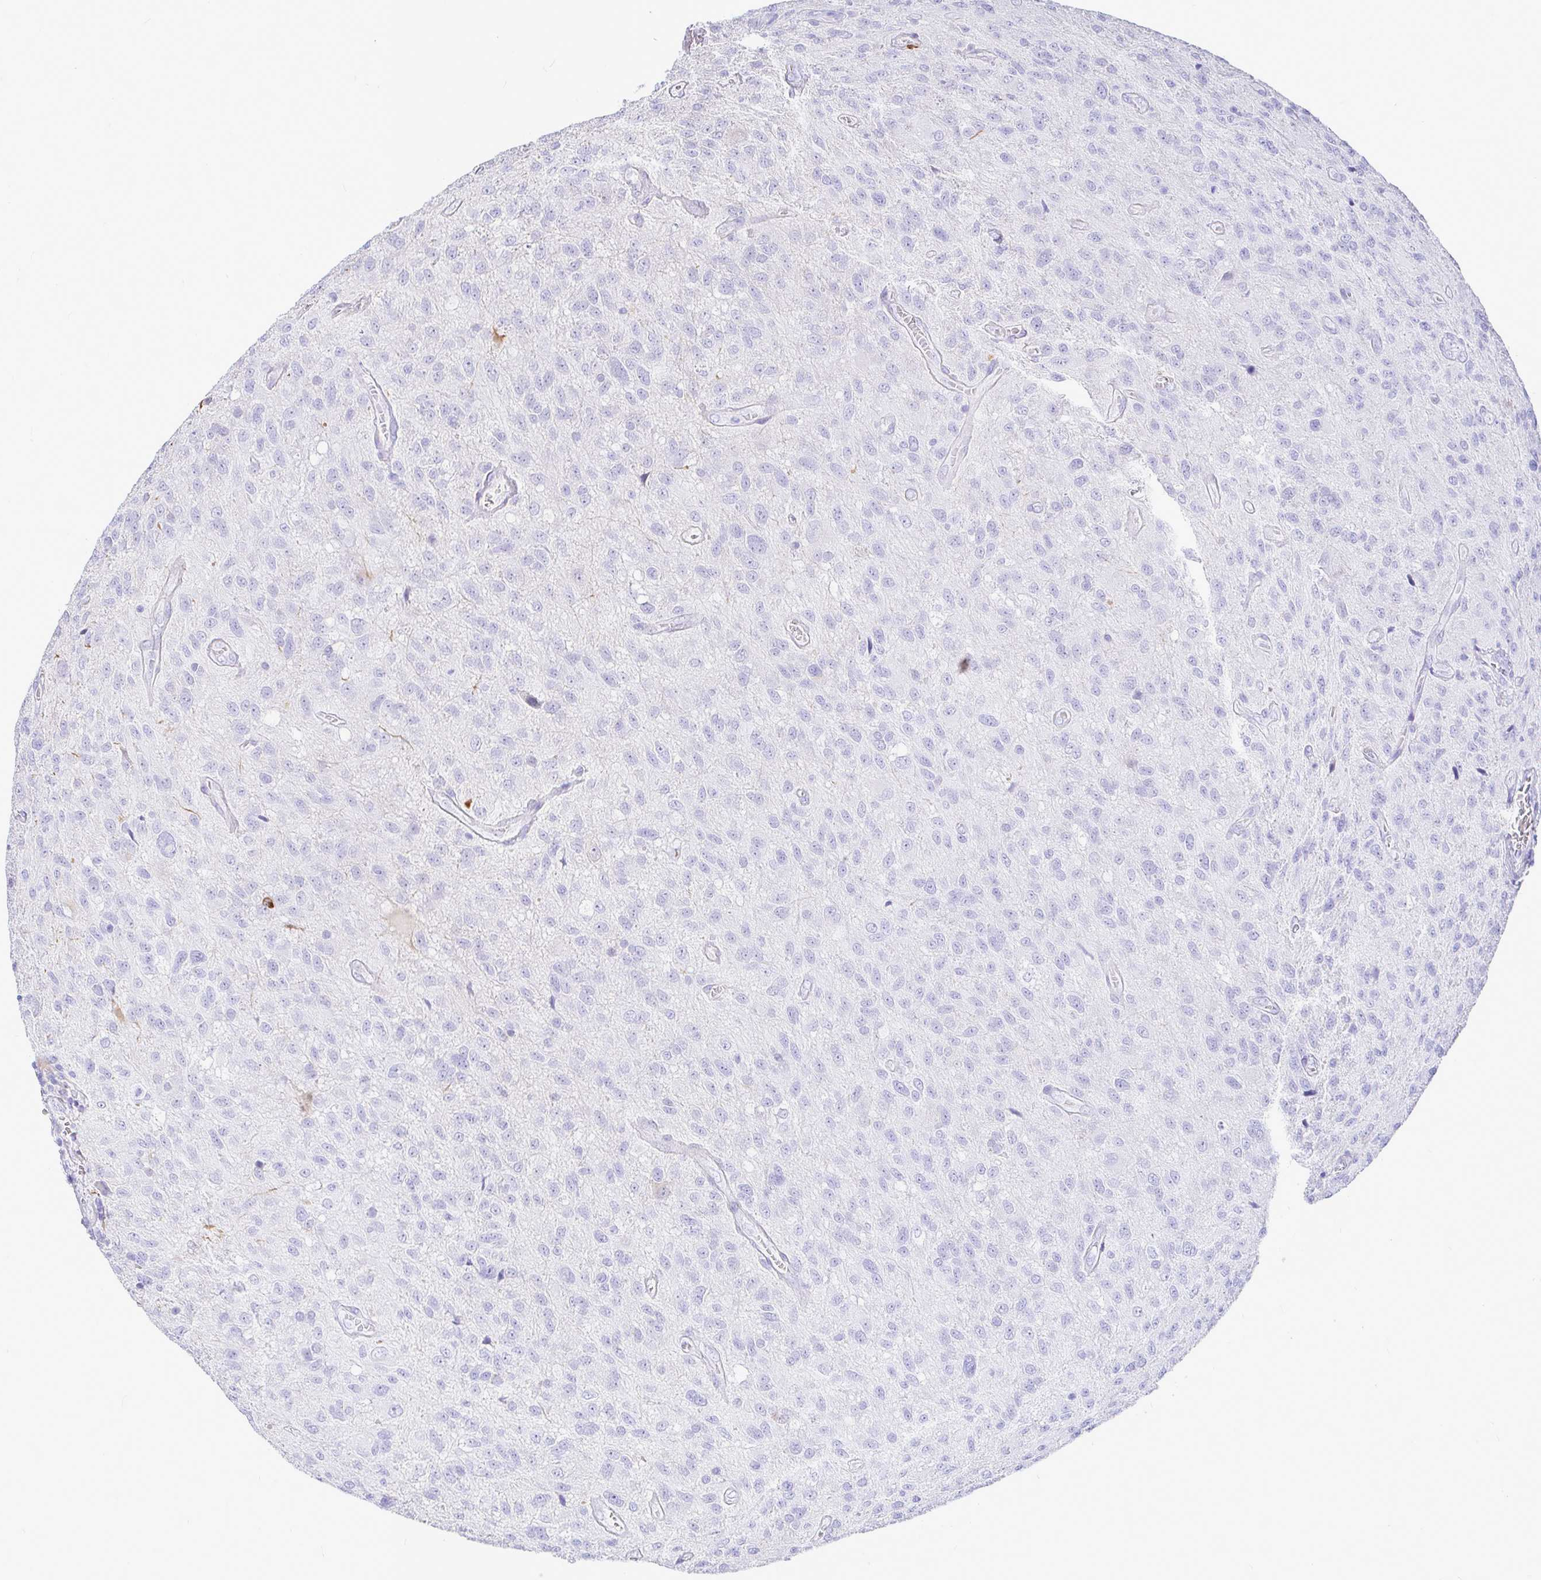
{"staining": {"intensity": "negative", "quantity": "none", "location": "none"}, "tissue": "glioma", "cell_type": "Tumor cells", "image_type": "cancer", "snomed": [{"axis": "morphology", "description": "Glioma, malignant, Low grade"}, {"axis": "topography", "description": "Brain"}], "caption": "IHC image of neoplastic tissue: glioma stained with DAB (3,3'-diaminobenzidine) reveals no significant protein positivity in tumor cells.", "gene": "CCDC62", "patient": {"sex": "male", "age": 66}}